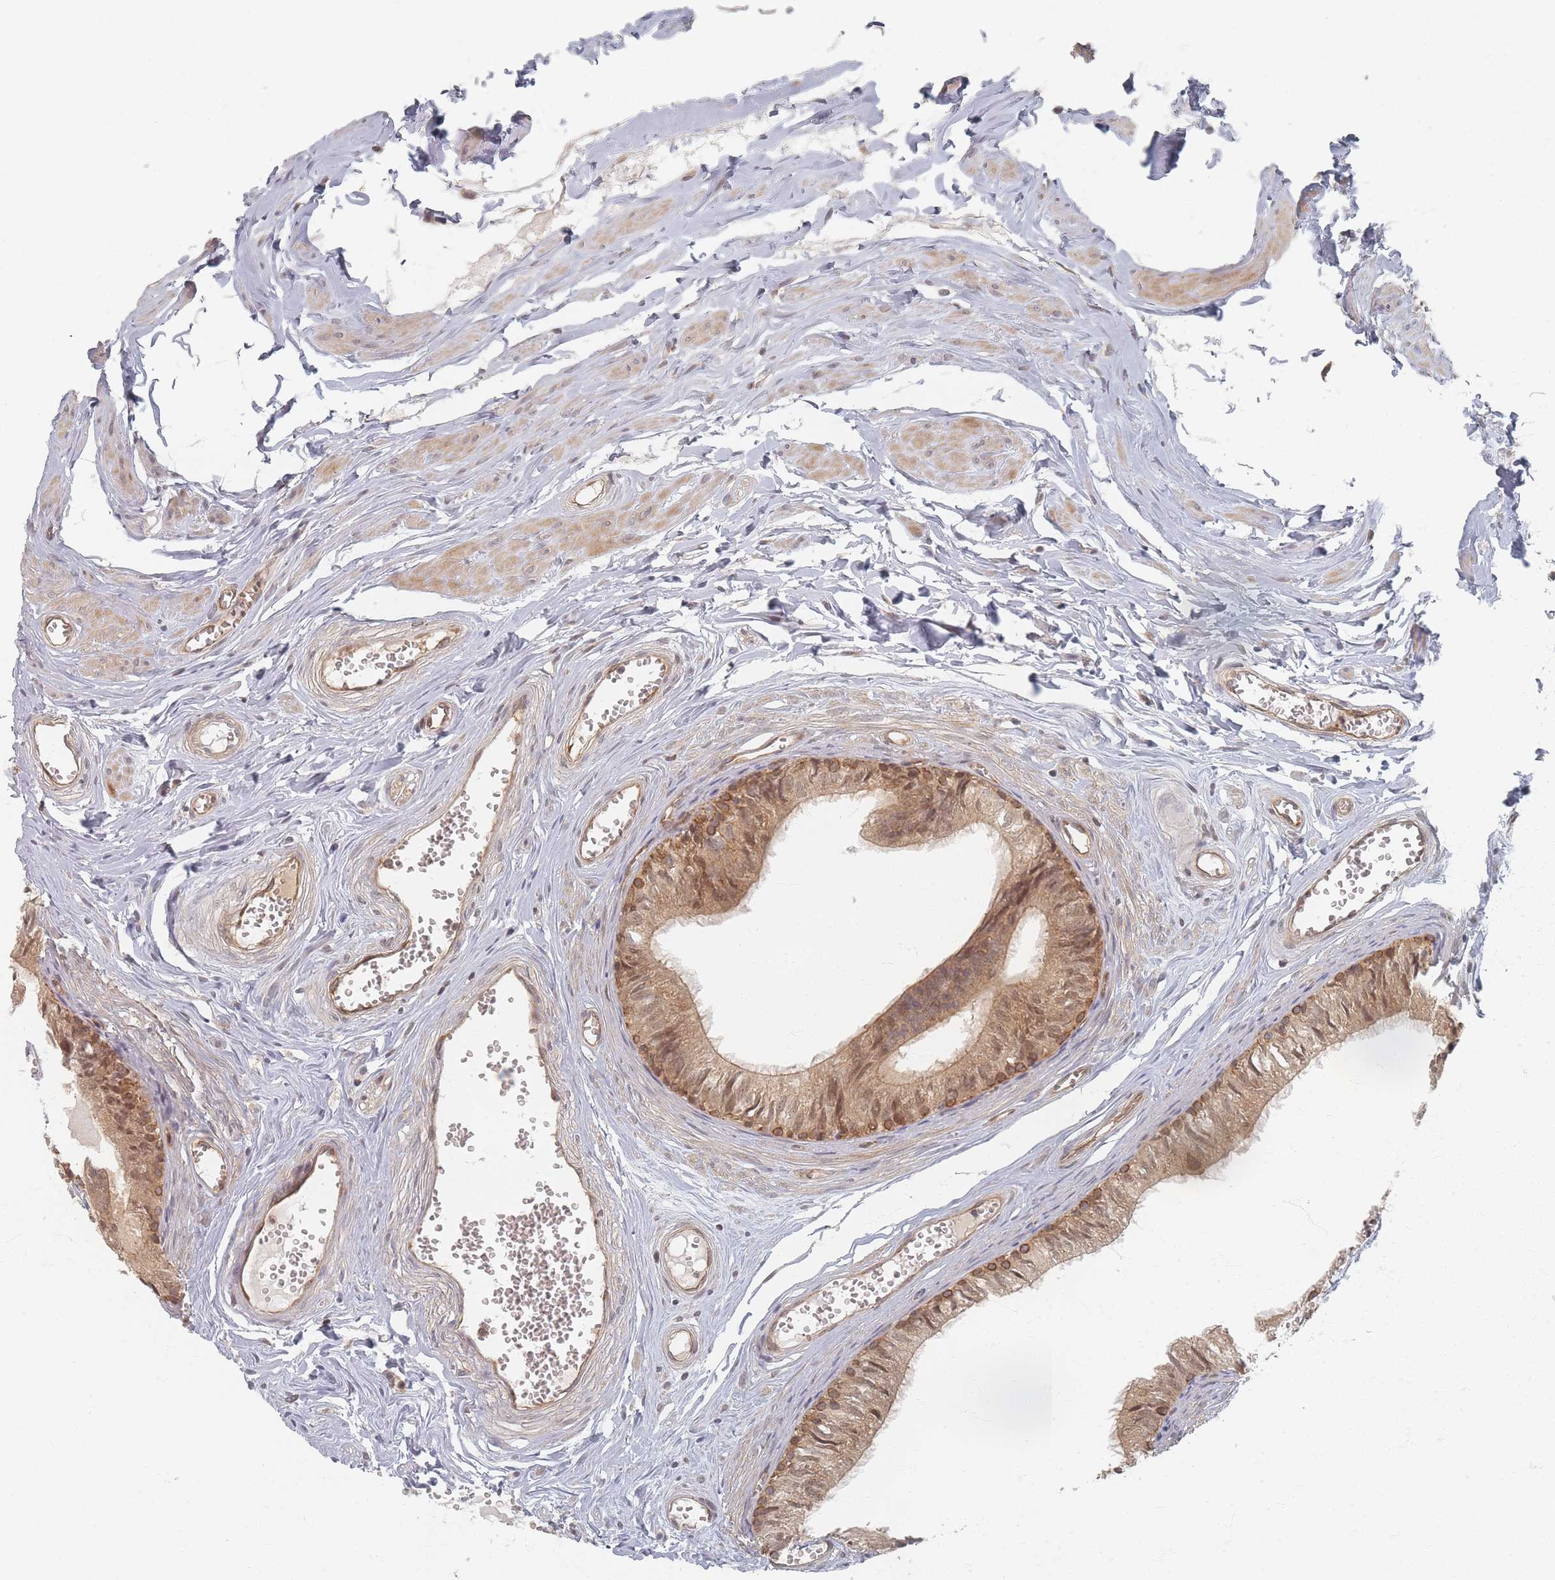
{"staining": {"intensity": "moderate", "quantity": "25%-75%", "location": "cytoplasmic/membranous"}, "tissue": "epididymis", "cell_type": "Glandular cells", "image_type": "normal", "snomed": [{"axis": "morphology", "description": "Normal tissue, NOS"}, {"axis": "topography", "description": "Epididymis"}], "caption": "Immunohistochemical staining of normal human epididymis shows moderate cytoplasmic/membranous protein expression in about 25%-75% of glandular cells.", "gene": "PSMD9", "patient": {"sex": "male", "age": 36}}